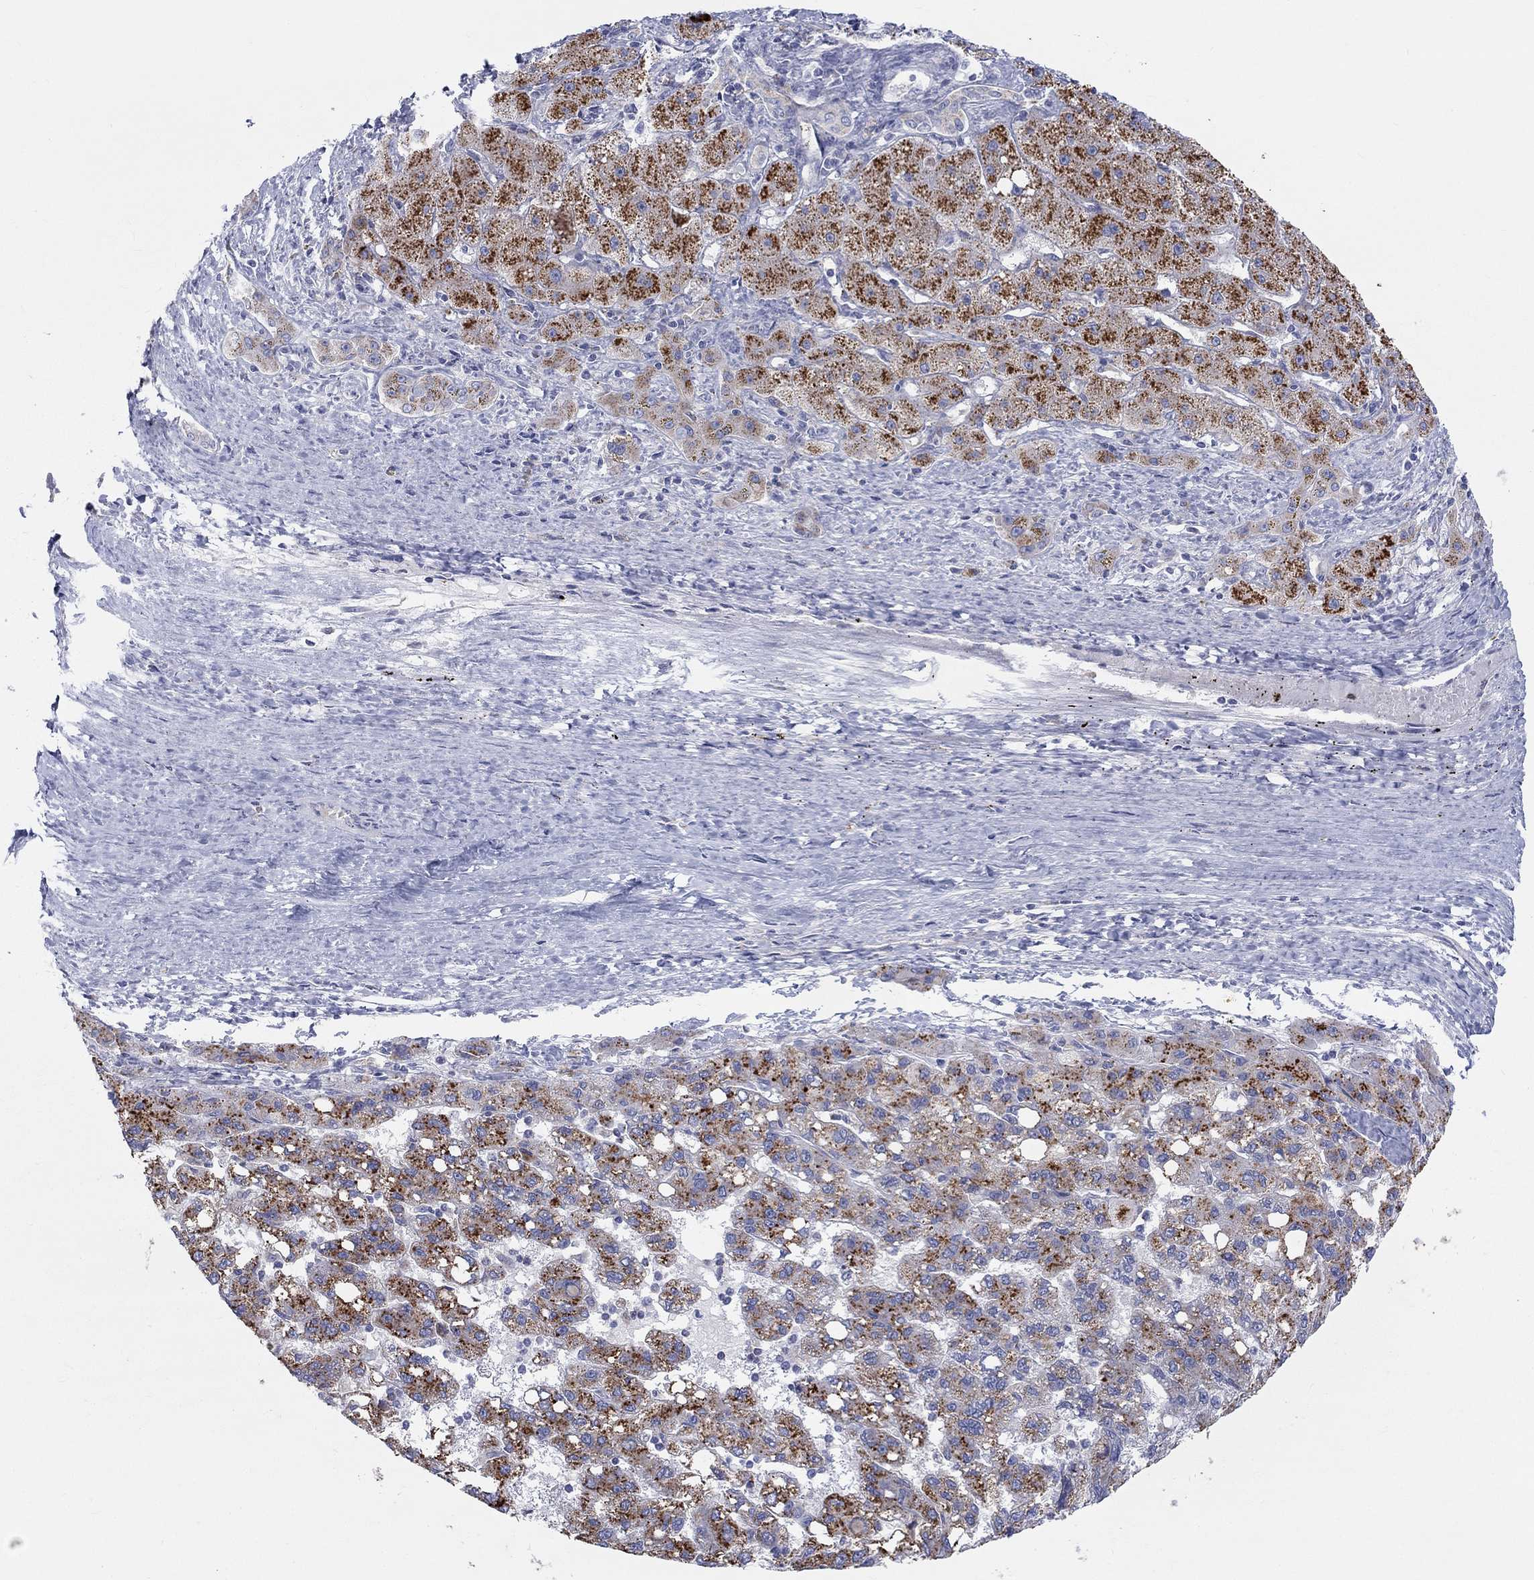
{"staining": {"intensity": "strong", "quantity": "25%-75%", "location": "cytoplasmic/membranous"}, "tissue": "liver cancer", "cell_type": "Tumor cells", "image_type": "cancer", "snomed": [{"axis": "morphology", "description": "Carcinoma, Hepatocellular, NOS"}, {"axis": "topography", "description": "Liver"}], "caption": "Liver hepatocellular carcinoma stained with IHC reveals strong cytoplasmic/membranous expression in approximately 25%-75% of tumor cells.", "gene": "BCO2", "patient": {"sex": "female", "age": 82}}